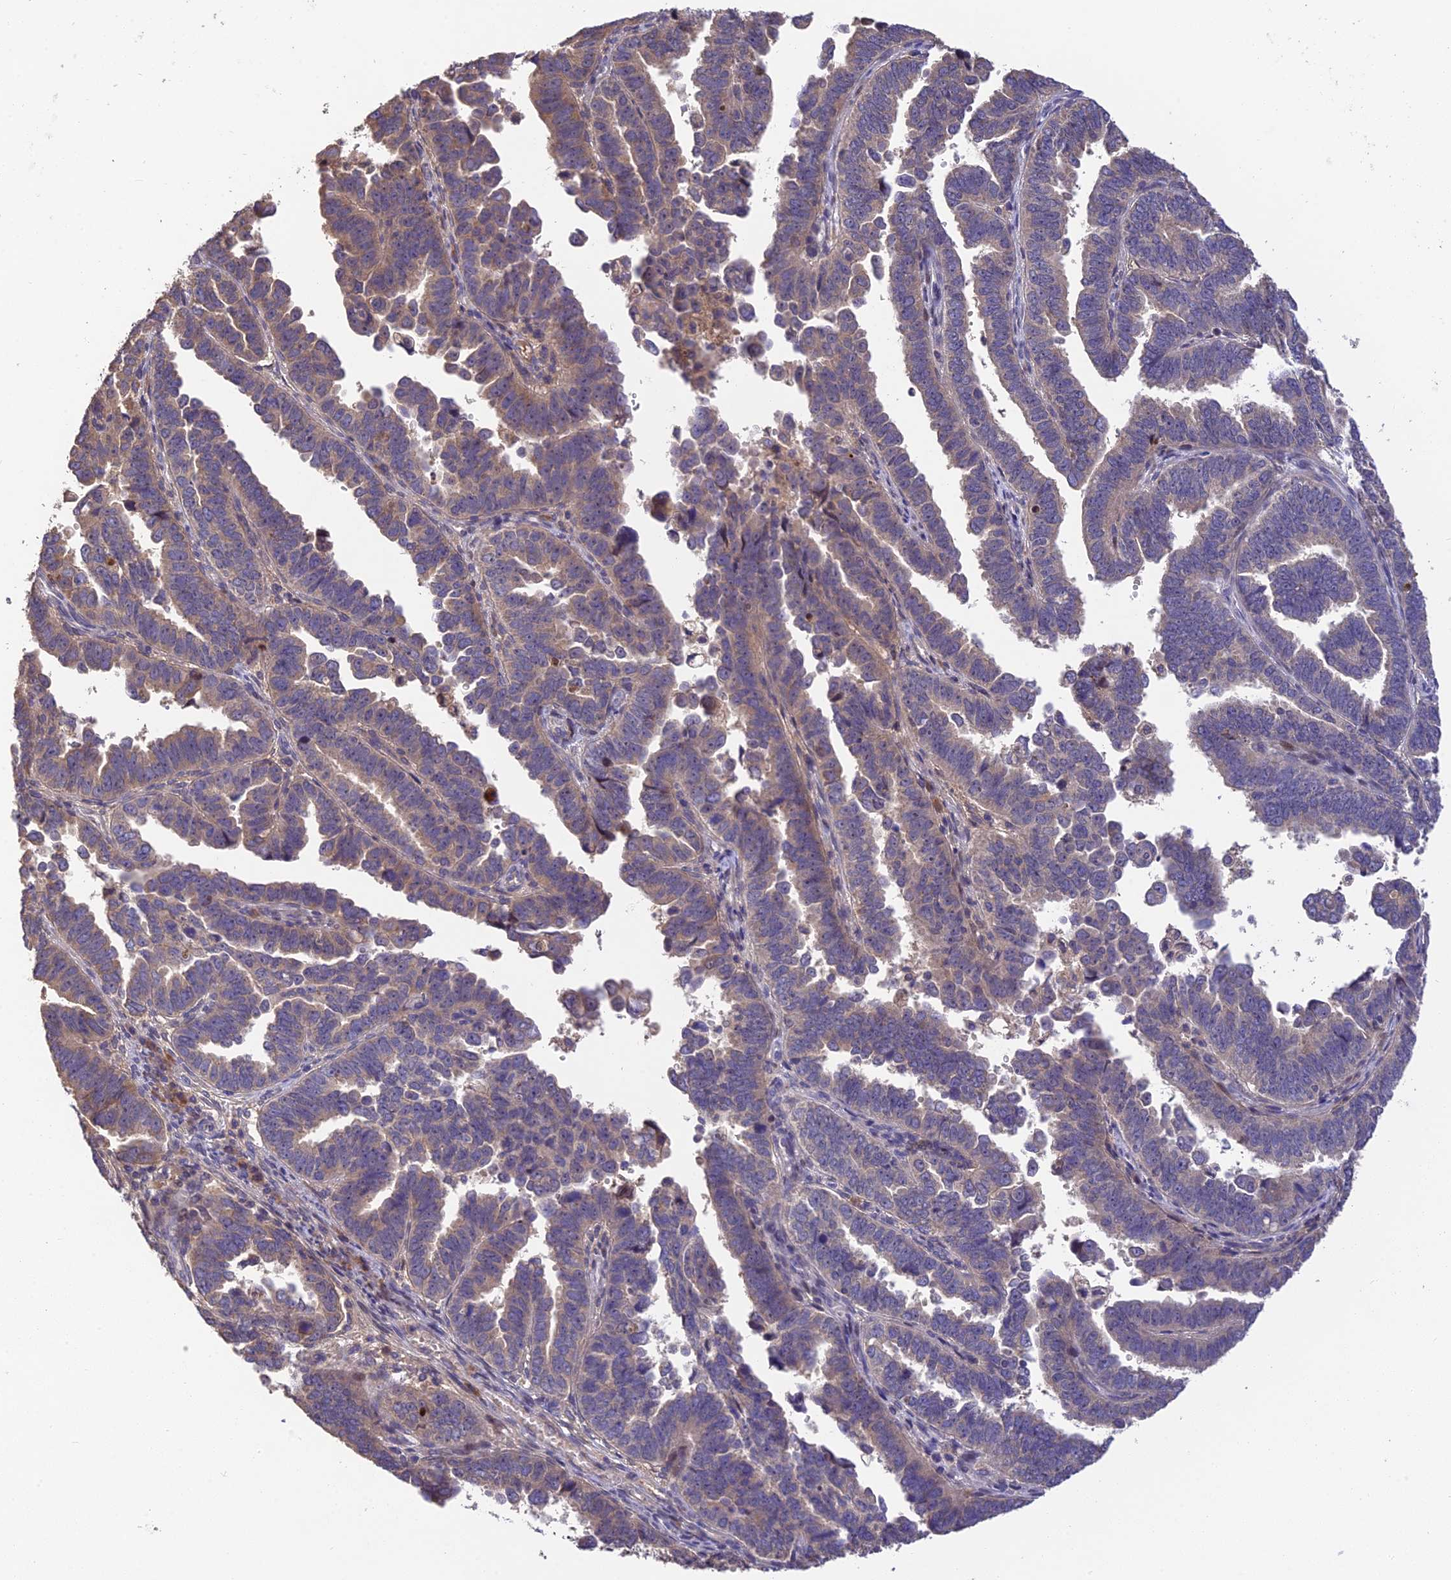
{"staining": {"intensity": "weak", "quantity": "25%-75%", "location": "cytoplasmic/membranous"}, "tissue": "endometrial cancer", "cell_type": "Tumor cells", "image_type": "cancer", "snomed": [{"axis": "morphology", "description": "Adenocarcinoma, NOS"}, {"axis": "topography", "description": "Endometrium"}], "caption": "Adenocarcinoma (endometrial) stained with IHC displays weak cytoplasmic/membranous expression in approximately 25%-75% of tumor cells.", "gene": "DENND5B", "patient": {"sex": "female", "age": 75}}